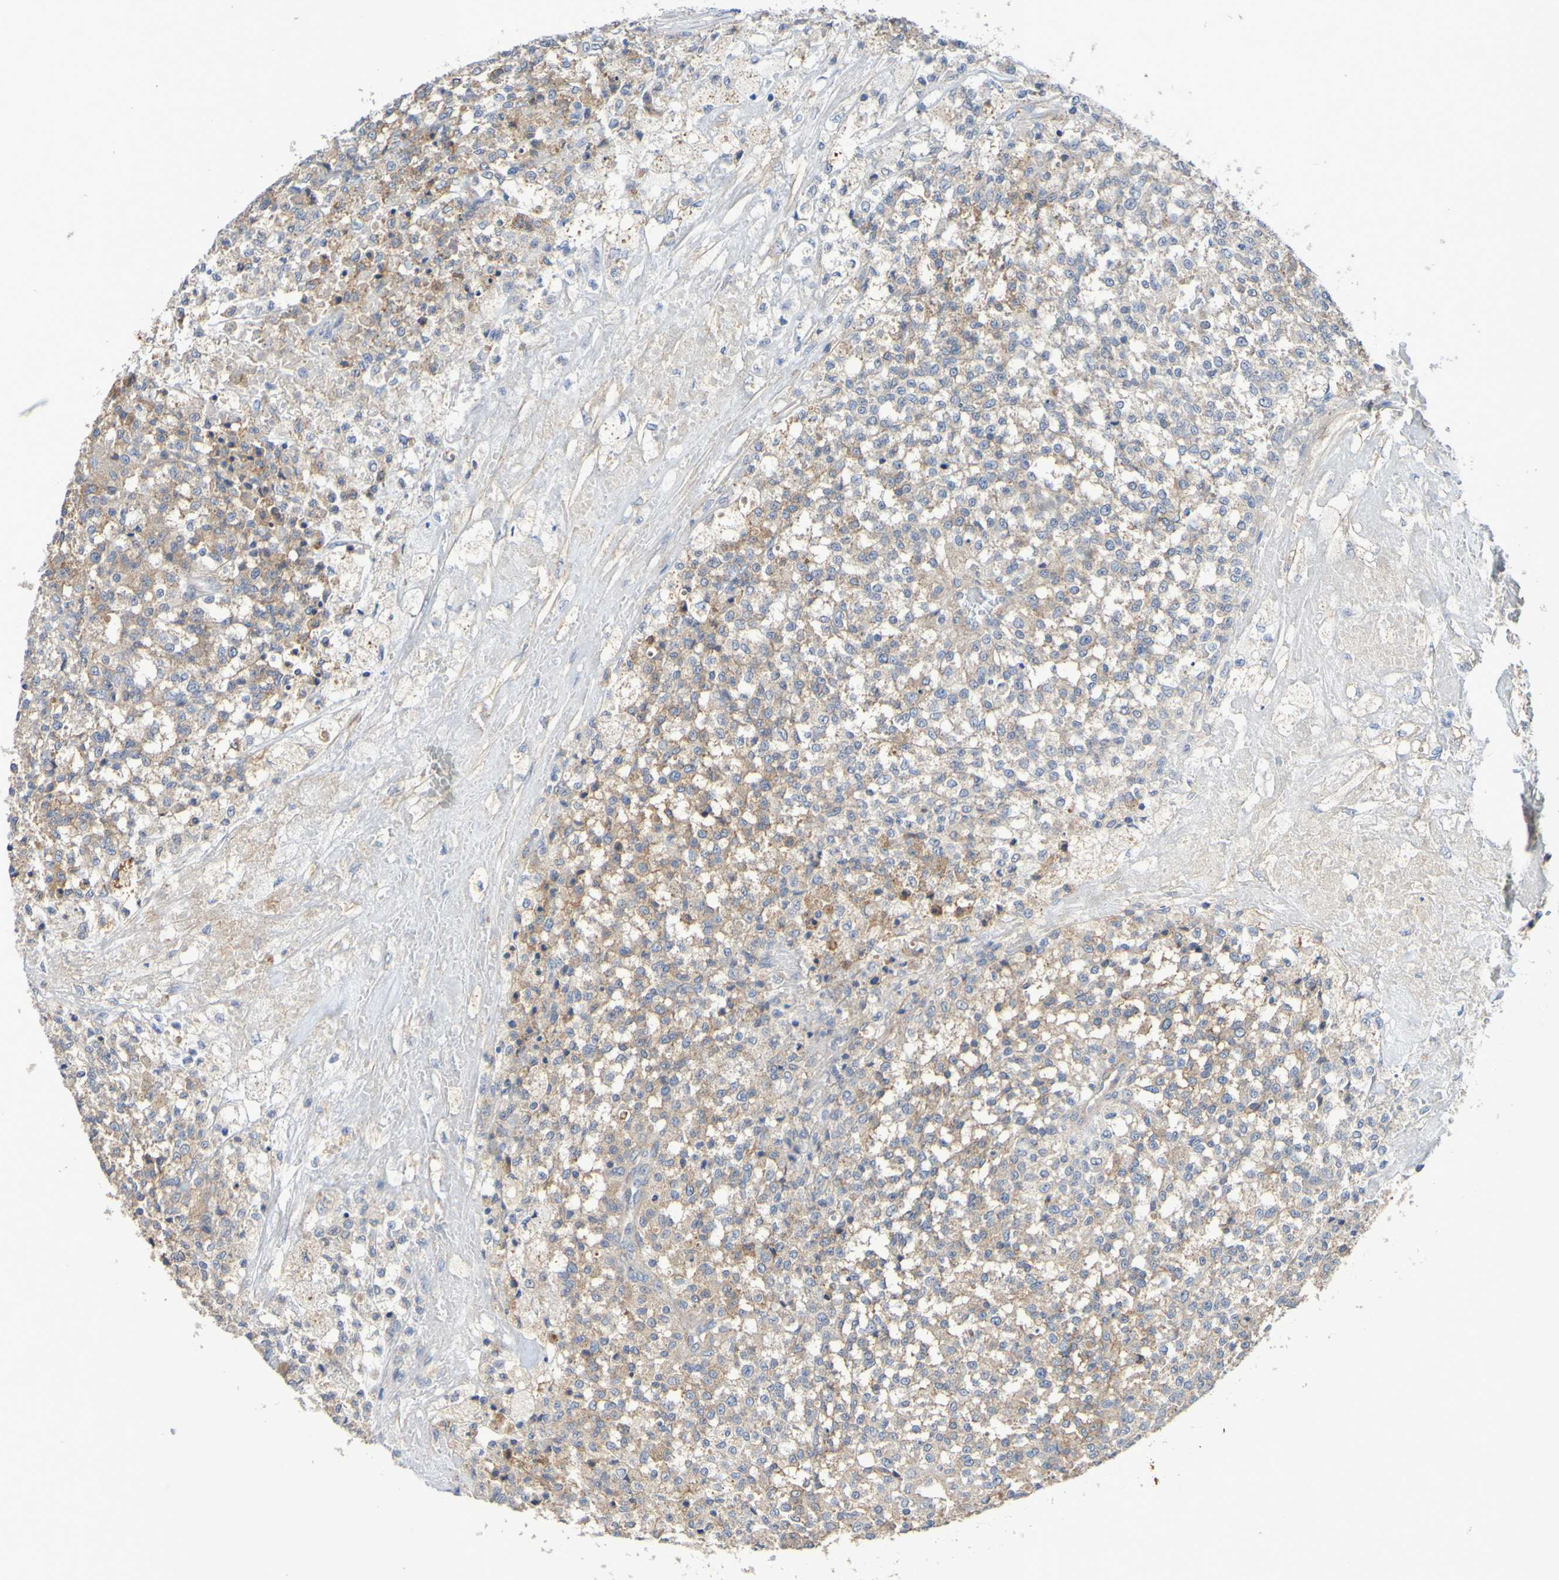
{"staining": {"intensity": "moderate", "quantity": ">75%", "location": "cytoplasmic/membranous"}, "tissue": "testis cancer", "cell_type": "Tumor cells", "image_type": "cancer", "snomed": [{"axis": "morphology", "description": "Seminoma, NOS"}, {"axis": "topography", "description": "Testis"}], "caption": "Tumor cells reveal medium levels of moderate cytoplasmic/membranous staining in approximately >75% of cells in human testis cancer.", "gene": "SRPRB", "patient": {"sex": "male", "age": 59}}